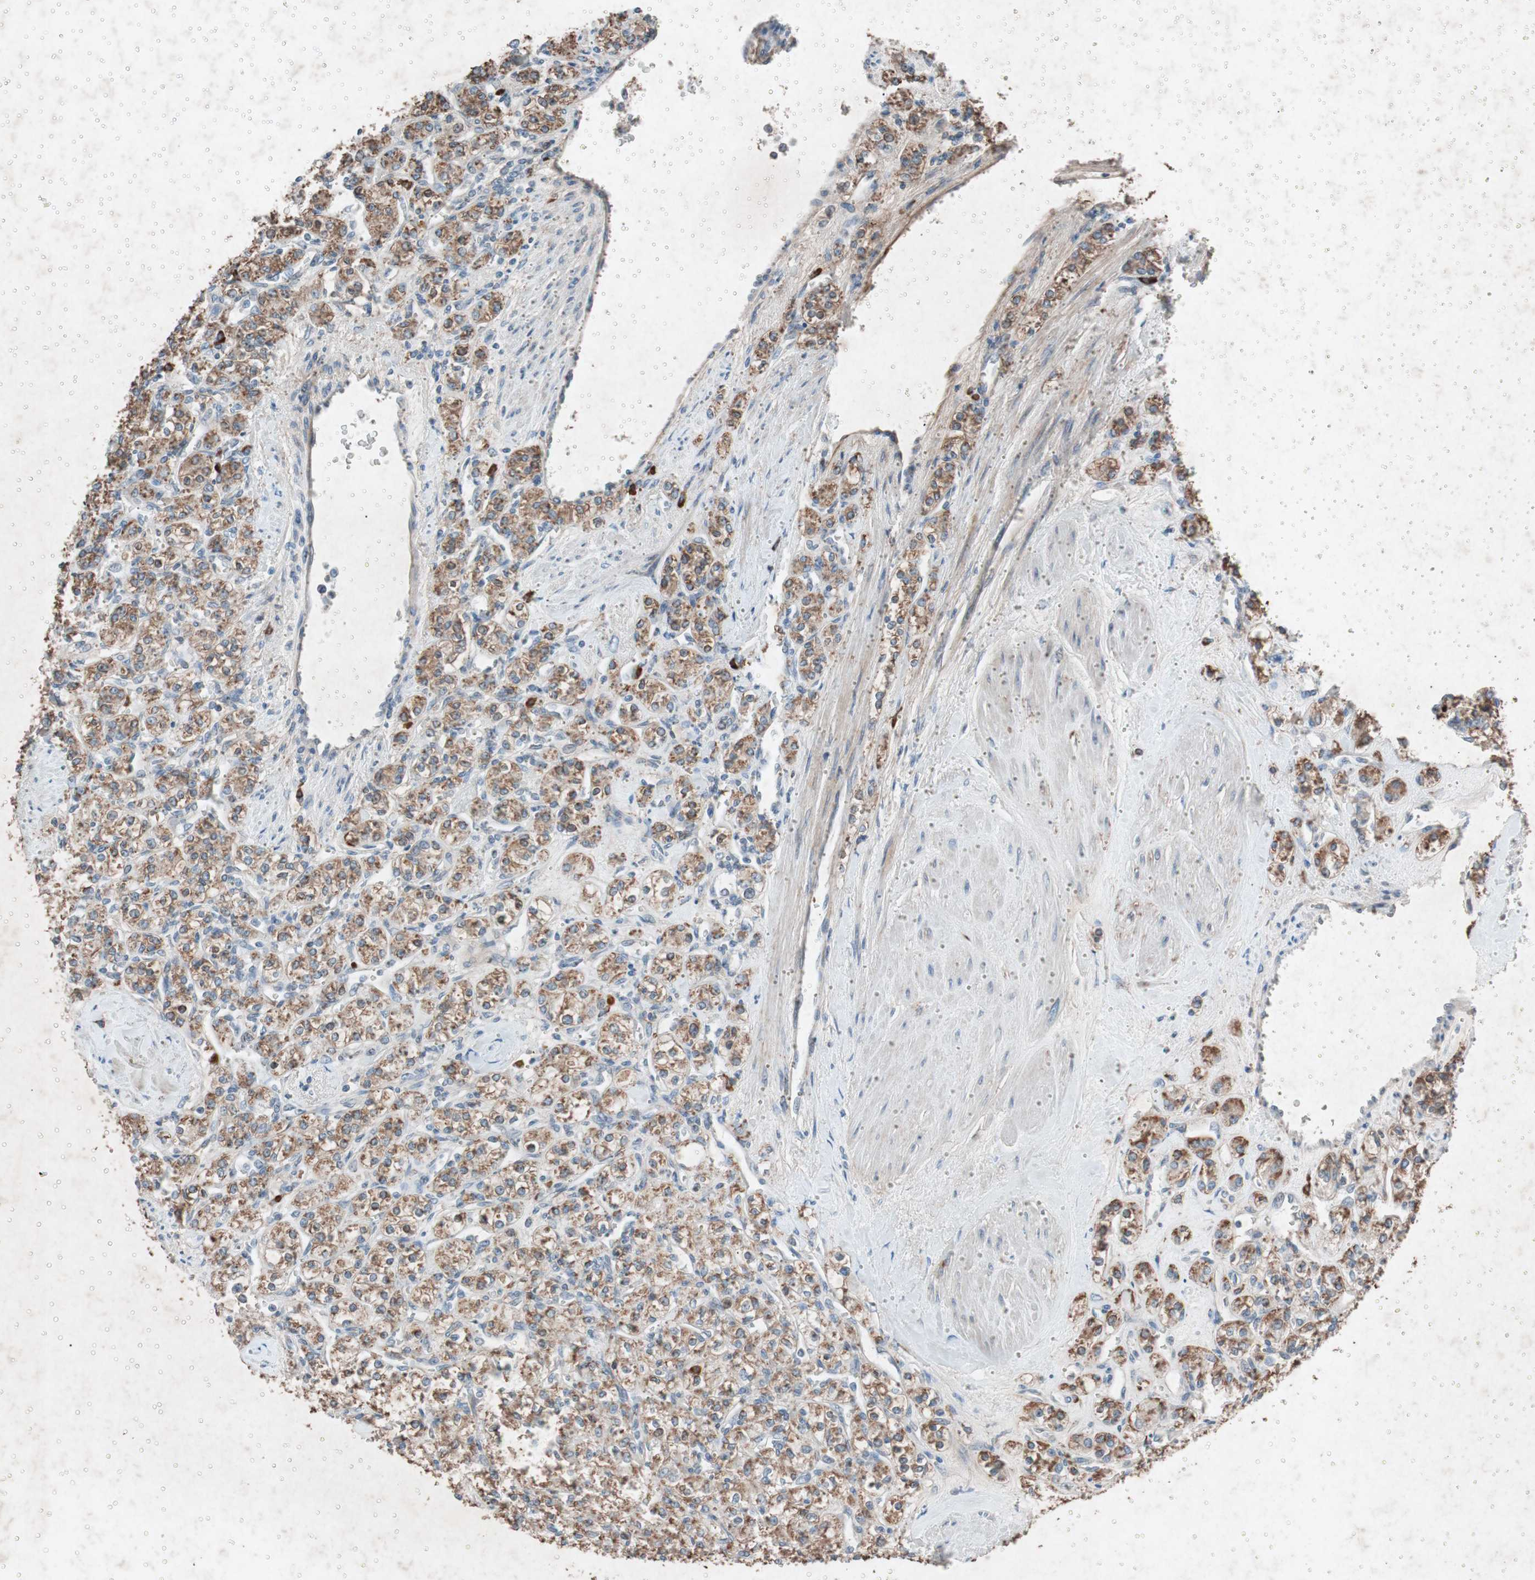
{"staining": {"intensity": "moderate", "quantity": "25%-75%", "location": "cytoplasmic/membranous"}, "tissue": "renal cancer", "cell_type": "Tumor cells", "image_type": "cancer", "snomed": [{"axis": "morphology", "description": "Adenocarcinoma, NOS"}, {"axis": "topography", "description": "Kidney"}], "caption": "This histopathology image shows renal cancer (adenocarcinoma) stained with immunohistochemistry to label a protein in brown. The cytoplasmic/membranous of tumor cells show moderate positivity for the protein. Nuclei are counter-stained blue.", "gene": "GRB7", "patient": {"sex": "male", "age": 77}}